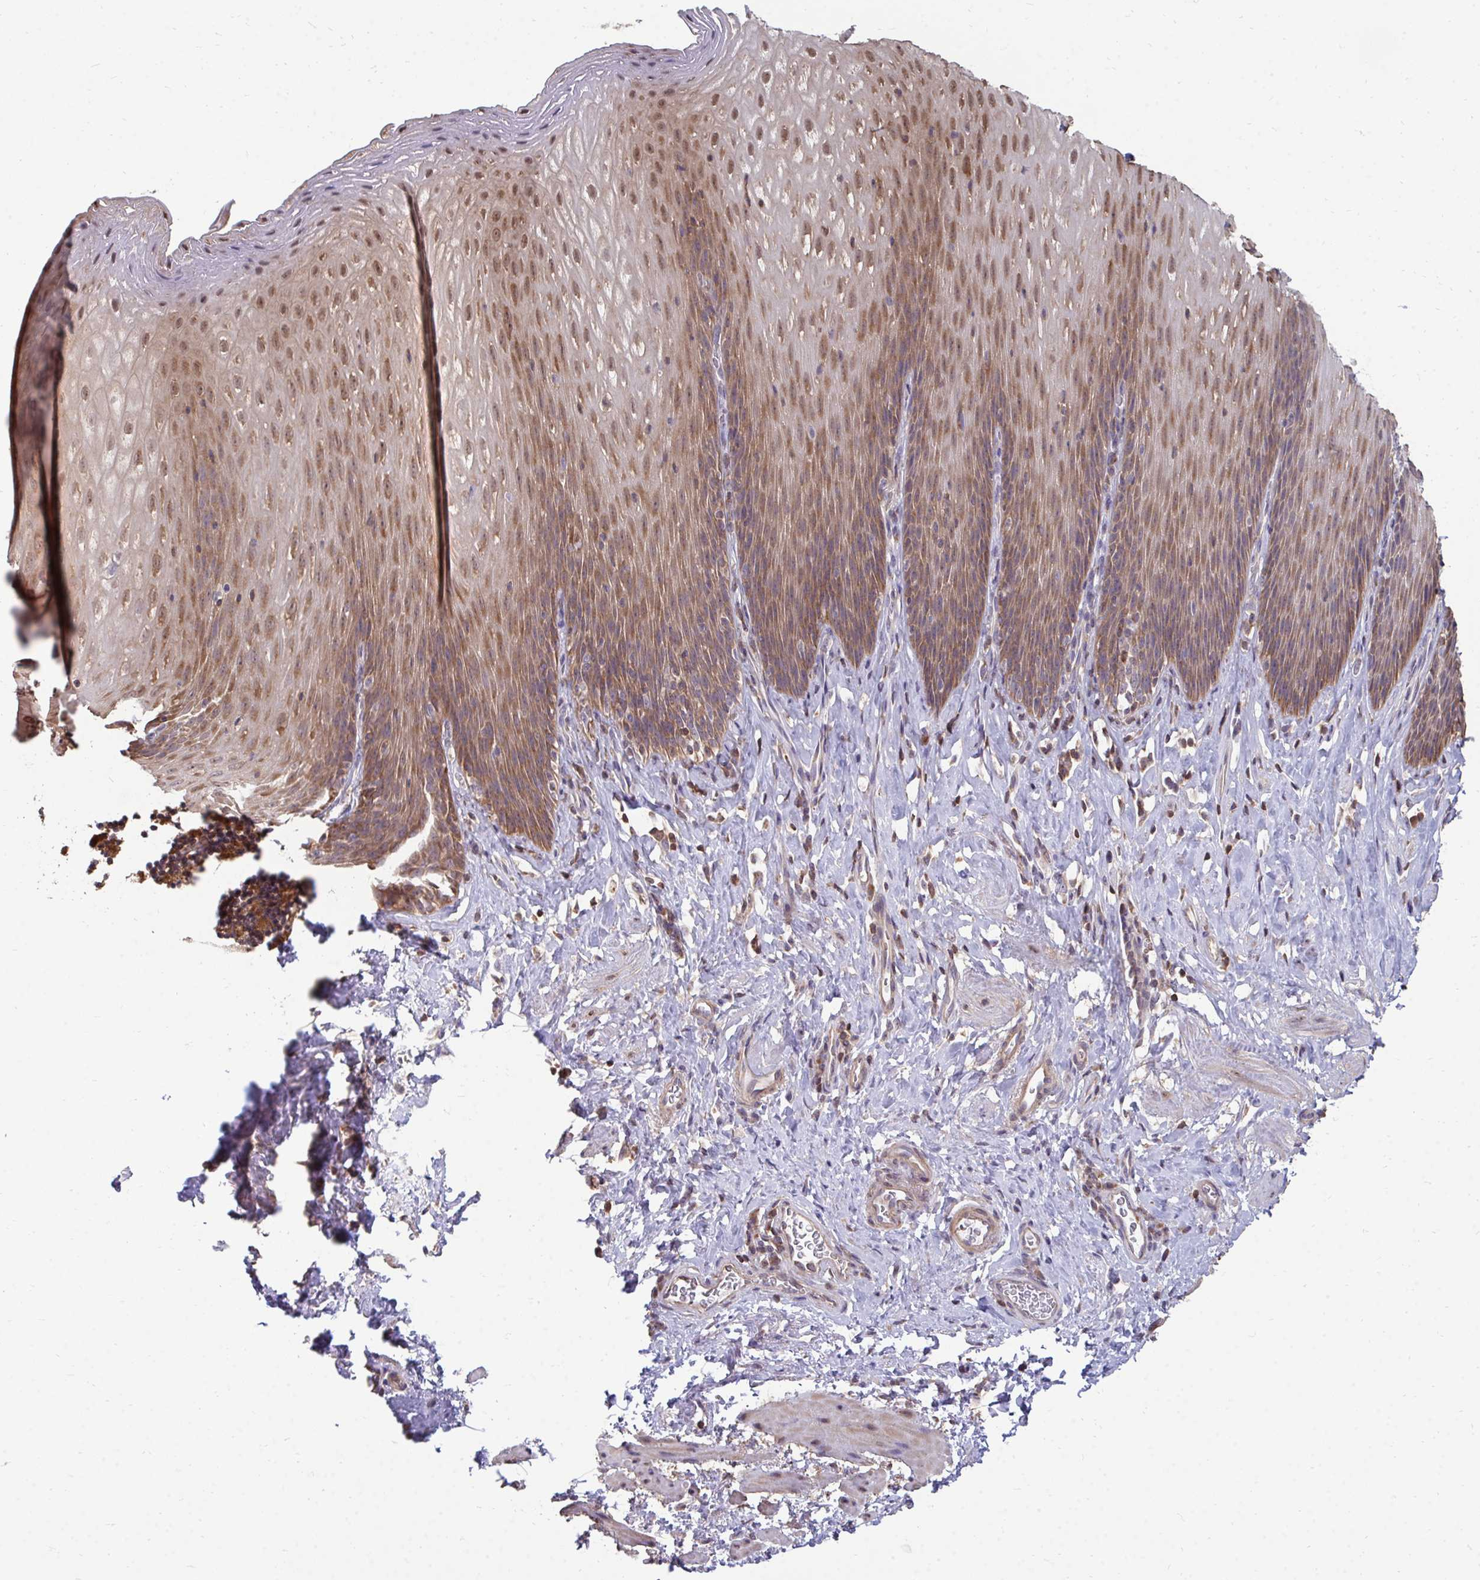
{"staining": {"intensity": "moderate", "quantity": ">75%", "location": "cytoplasmic/membranous,nuclear"}, "tissue": "esophagus", "cell_type": "Squamous epithelial cells", "image_type": "normal", "snomed": [{"axis": "morphology", "description": "Normal tissue, NOS"}, {"axis": "topography", "description": "Esophagus"}], "caption": "Esophagus stained with immunohistochemistry reveals moderate cytoplasmic/membranous,nuclear expression in about >75% of squamous epithelial cells.", "gene": "DNAJA2", "patient": {"sex": "female", "age": 61}}